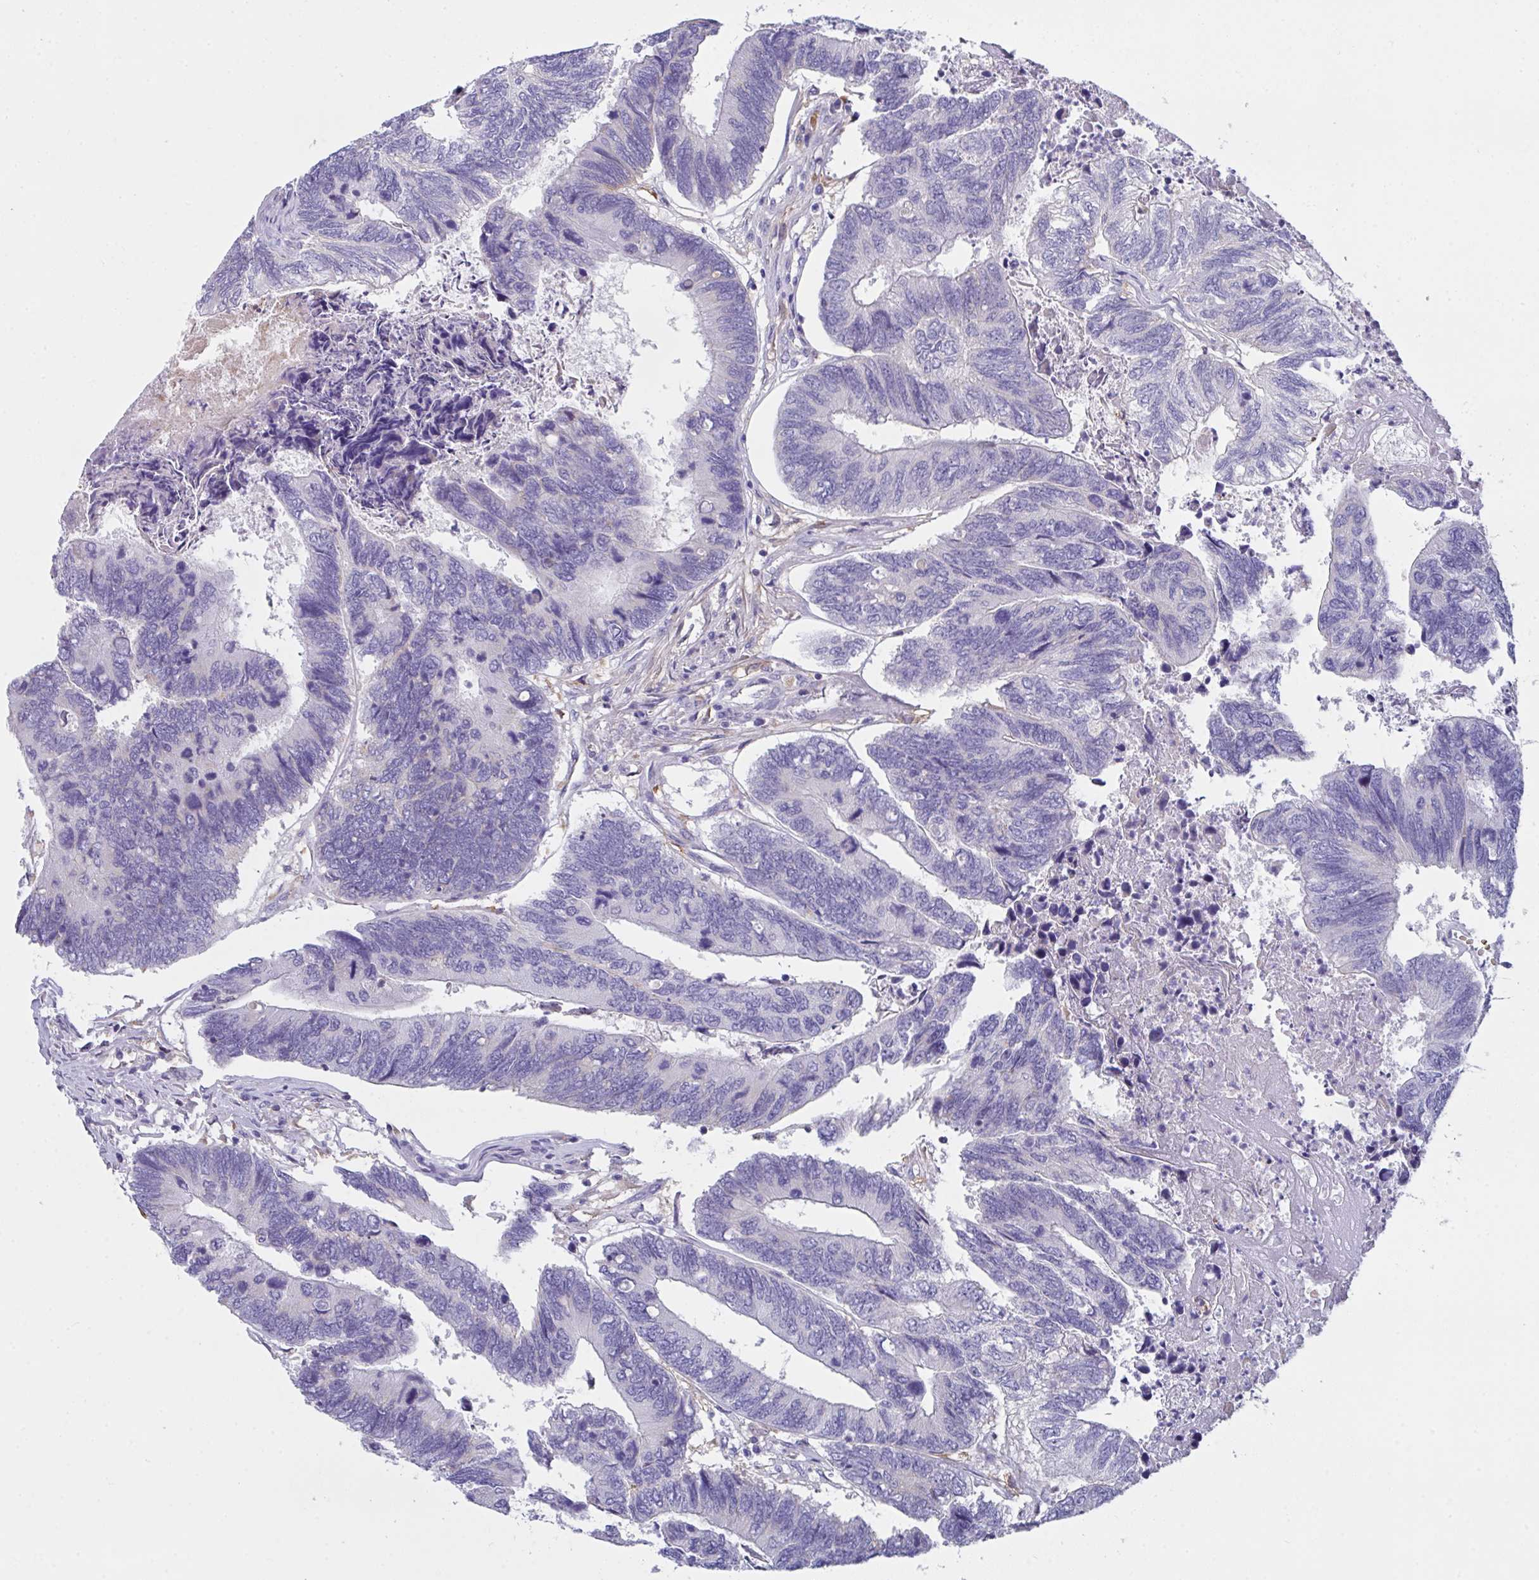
{"staining": {"intensity": "negative", "quantity": "none", "location": "none"}, "tissue": "colorectal cancer", "cell_type": "Tumor cells", "image_type": "cancer", "snomed": [{"axis": "morphology", "description": "Adenocarcinoma, NOS"}, {"axis": "topography", "description": "Colon"}], "caption": "Photomicrograph shows no protein staining in tumor cells of colorectal cancer (adenocarcinoma) tissue.", "gene": "TFAP2C", "patient": {"sex": "female", "age": 67}}